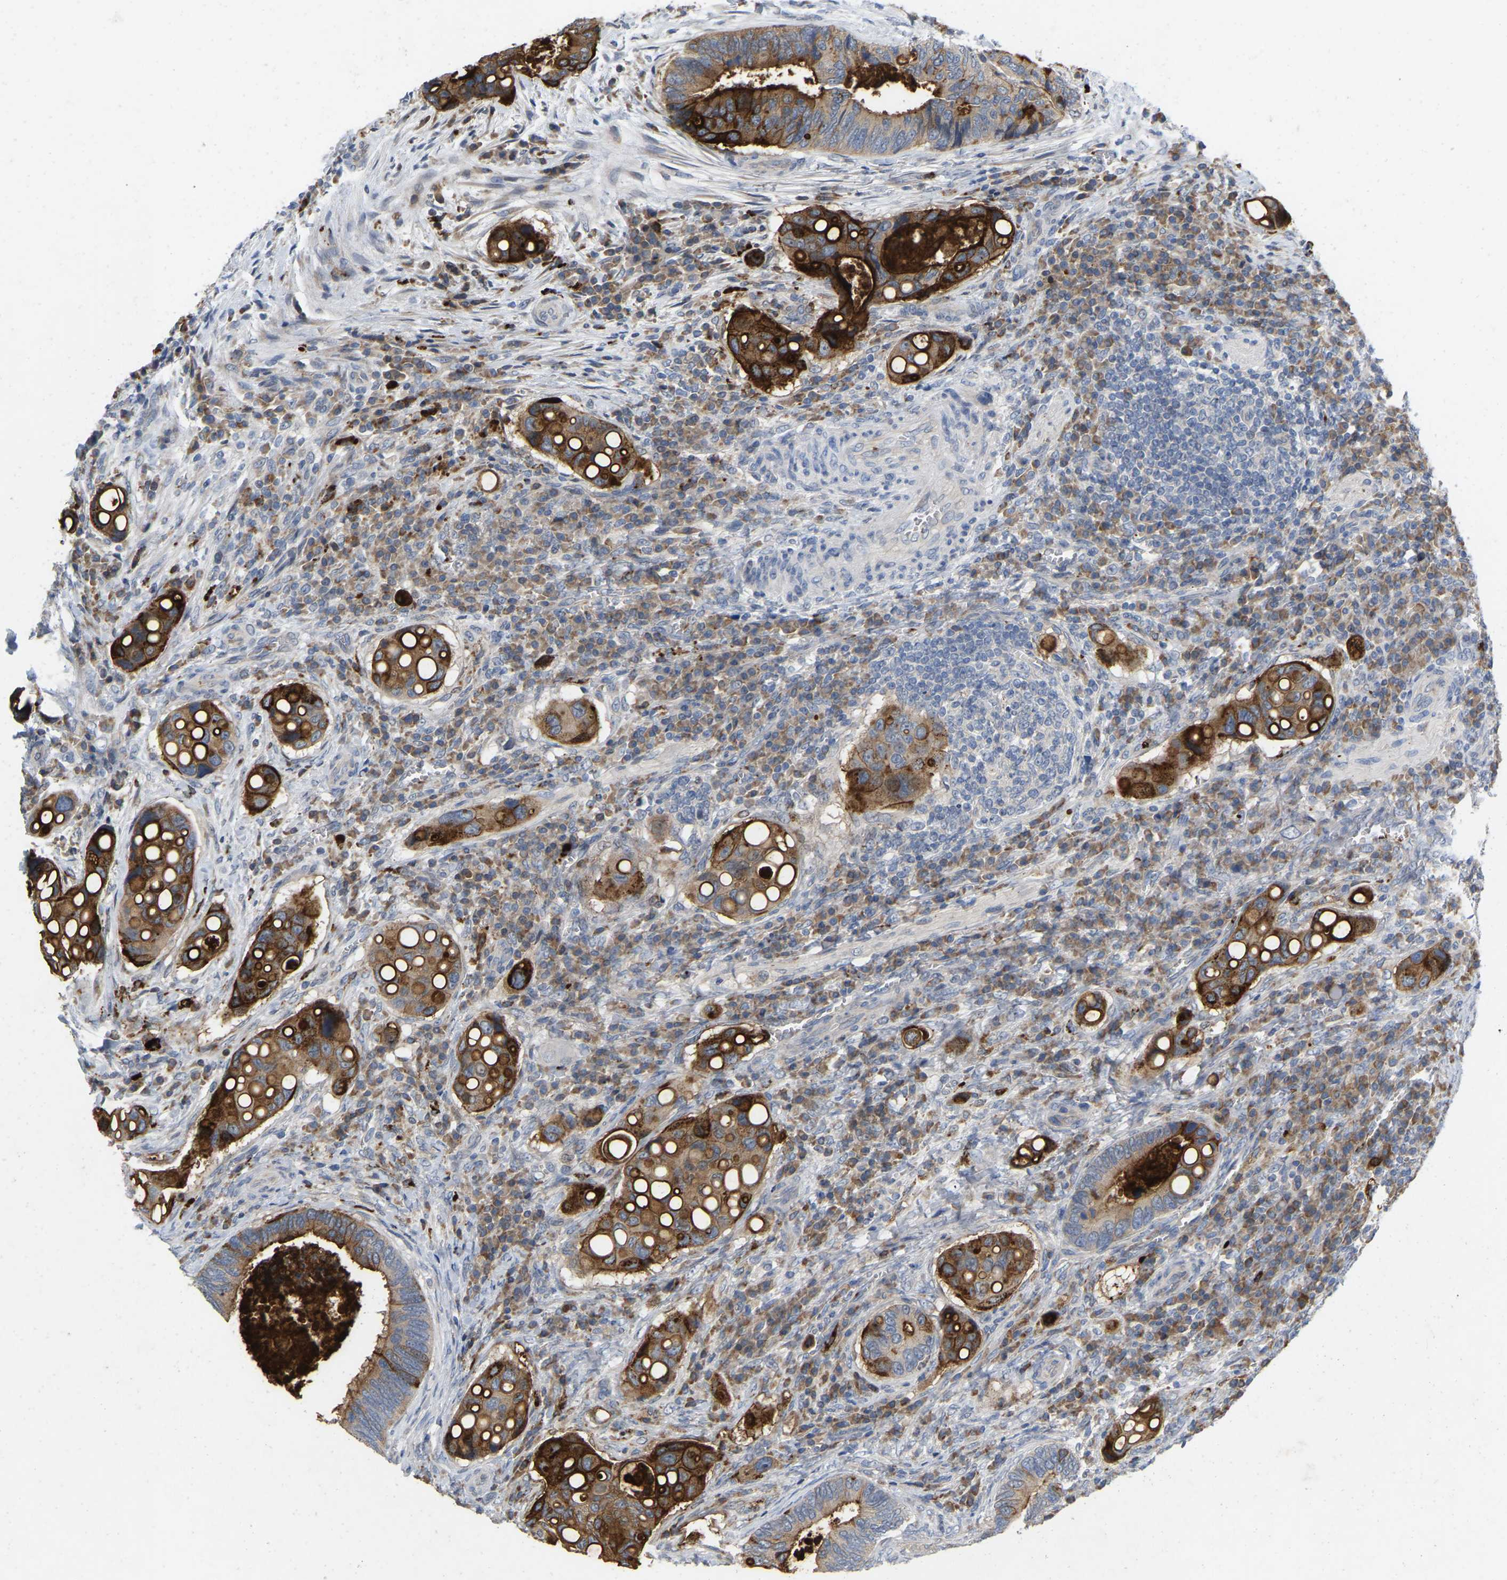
{"staining": {"intensity": "strong", "quantity": ">75%", "location": "cytoplasmic/membranous"}, "tissue": "colorectal cancer", "cell_type": "Tumor cells", "image_type": "cancer", "snomed": [{"axis": "morphology", "description": "Inflammation, NOS"}, {"axis": "morphology", "description": "Adenocarcinoma, NOS"}, {"axis": "topography", "description": "Colon"}], "caption": "IHC (DAB (3,3'-diaminobenzidine)) staining of colorectal cancer reveals strong cytoplasmic/membranous protein staining in about >75% of tumor cells.", "gene": "RHEB", "patient": {"sex": "male", "age": 72}}